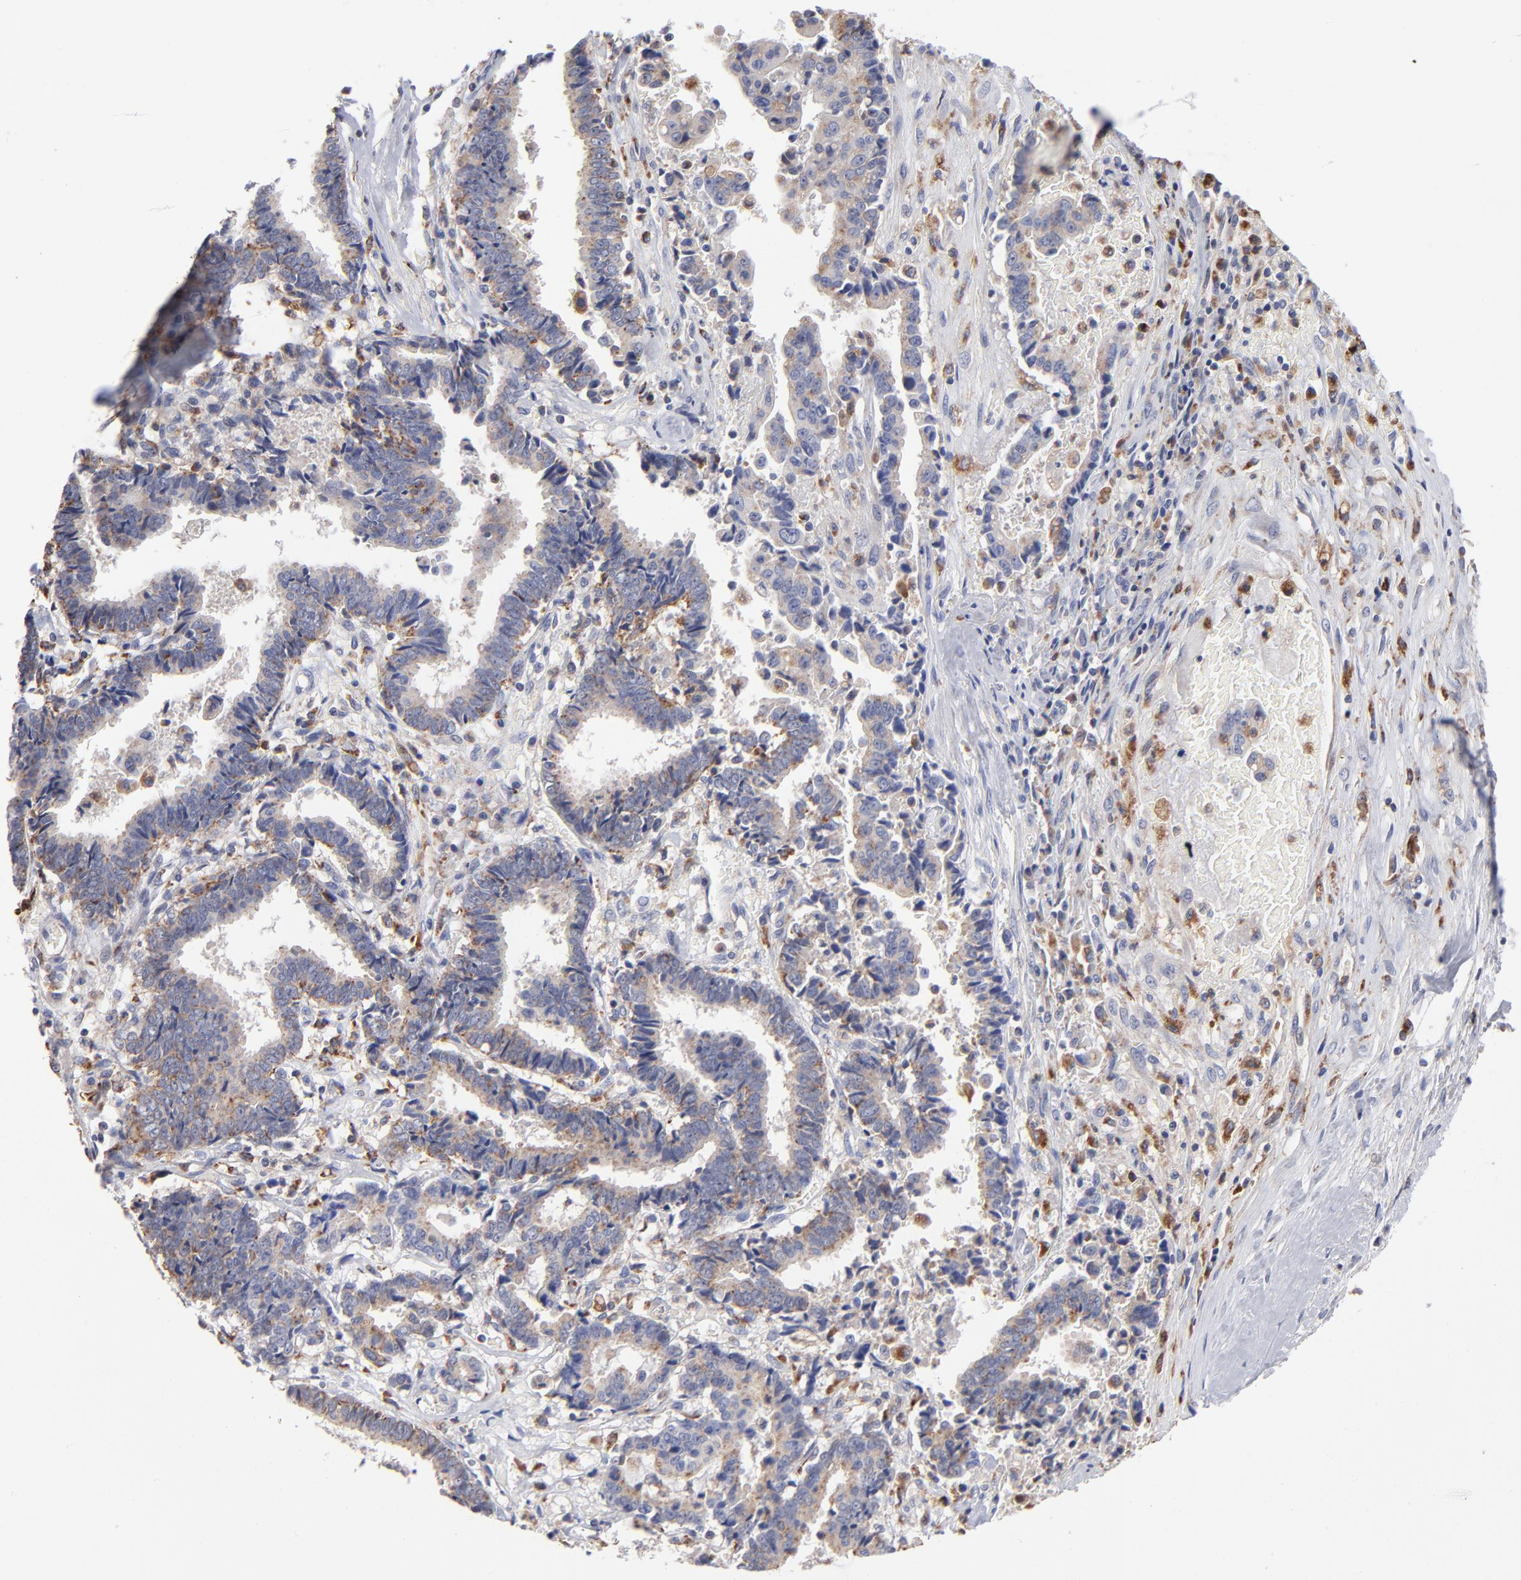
{"staining": {"intensity": "moderate", "quantity": "<25%", "location": "cytoplasmic/membranous"}, "tissue": "liver cancer", "cell_type": "Tumor cells", "image_type": "cancer", "snomed": [{"axis": "morphology", "description": "Cholangiocarcinoma"}, {"axis": "topography", "description": "Liver"}], "caption": "The photomicrograph demonstrates a brown stain indicating the presence of a protein in the cytoplasmic/membranous of tumor cells in liver cancer.", "gene": "RRAGB", "patient": {"sex": "male", "age": 57}}